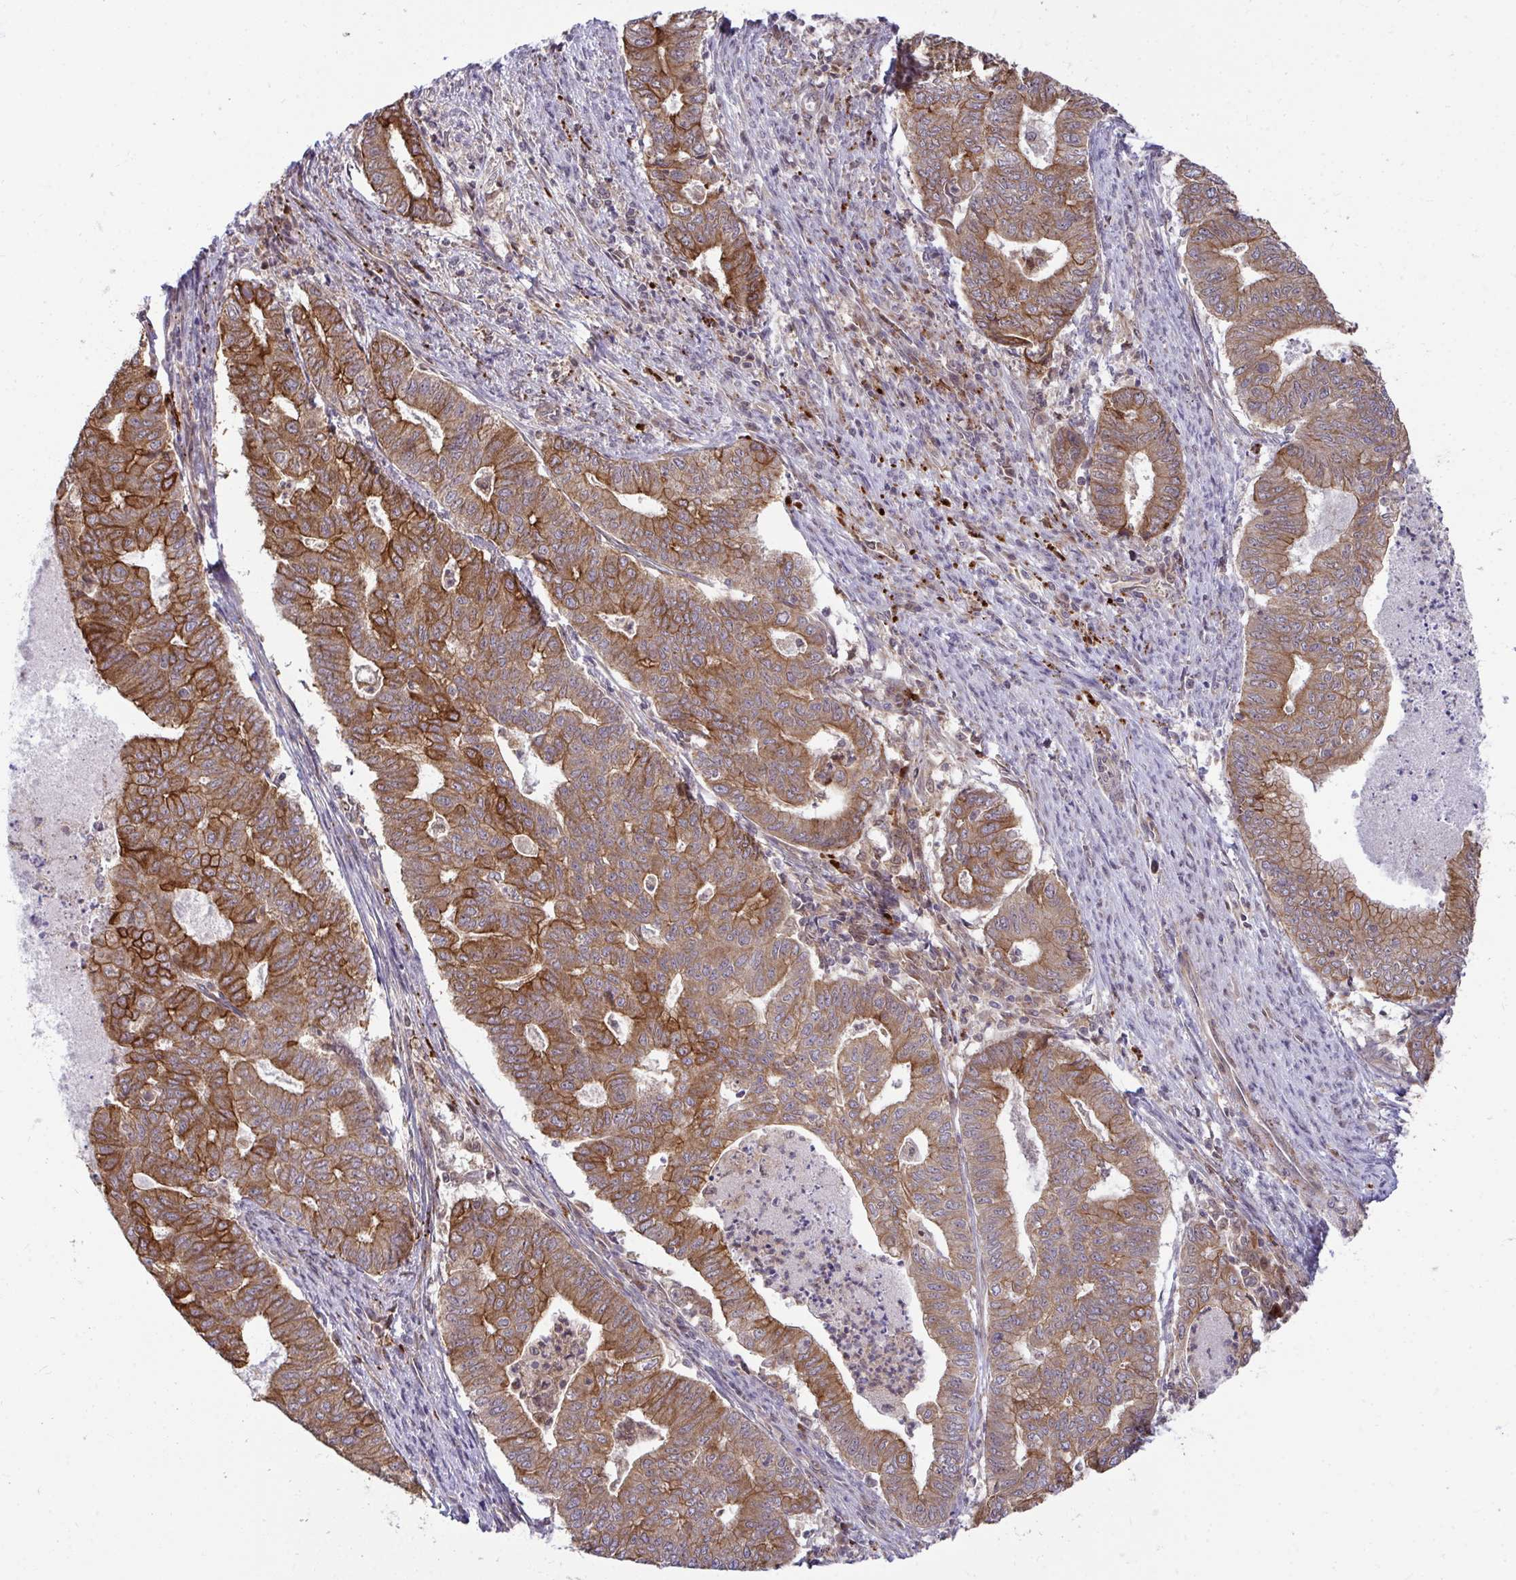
{"staining": {"intensity": "moderate", "quantity": ">75%", "location": "cytoplasmic/membranous"}, "tissue": "endometrial cancer", "cell_type": "Tumor cells", "image_type": "cancer", "snomed": [{"axis": "morphology", "description": "Adenocarcinoma, NOS"}, {"axis": "topography", "description": "Endometrium"}], "caption": "The immunohistochemical stain shows moderate cytoplasmic/membranous expression in tumor cells of endometrial adenocarcinoma tissue.", "gene": "TRIM44", "patient": {"sex": "female", "age": 79}}